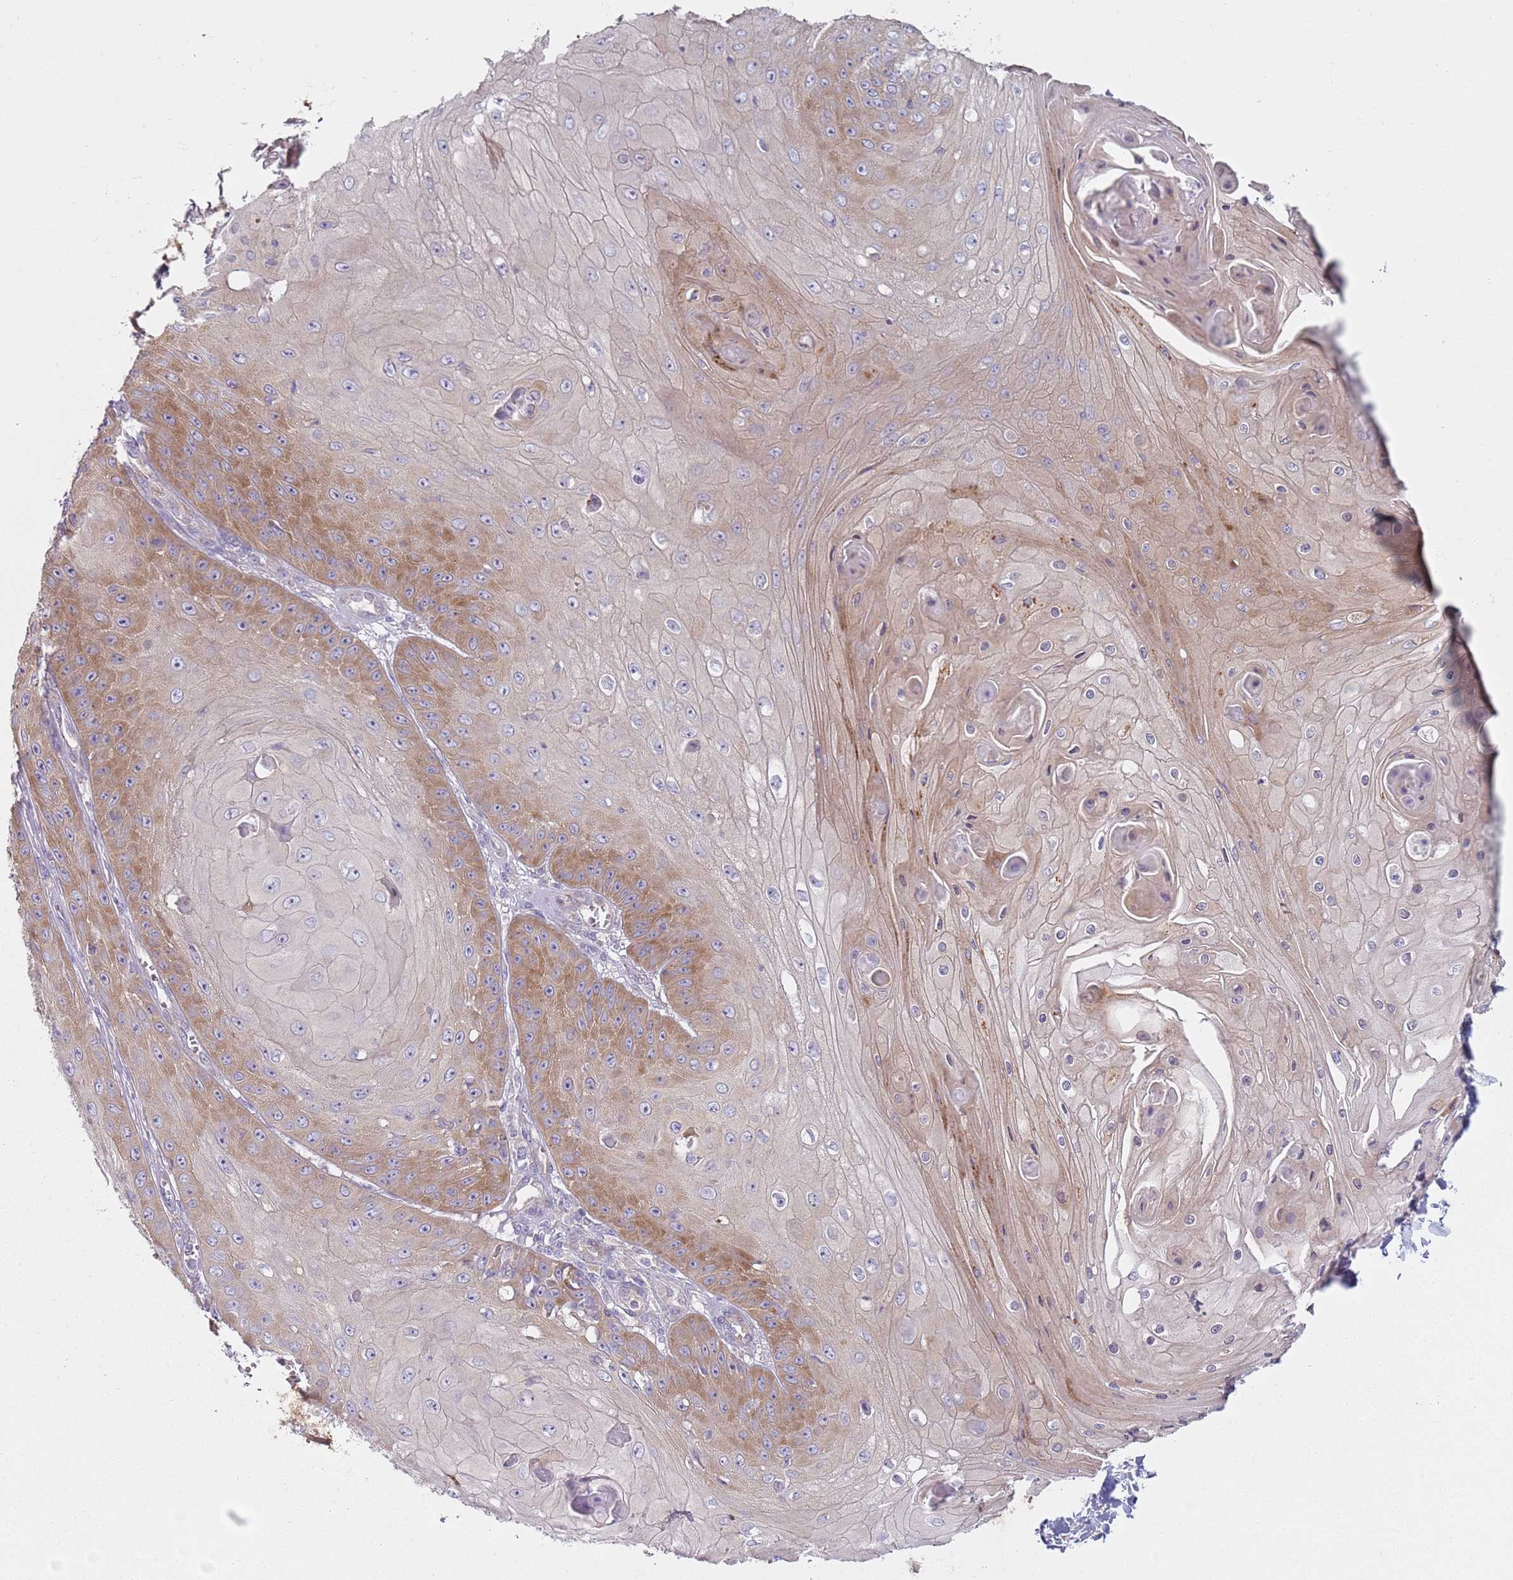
{"staining": {"intensity": "moderate", "quantity": "25%-75%", "location": "cytoplasmic/membranous"}, "tissue": "skin cancer", "cell_type": "Tumor cells", "image_type": "cancer", "snomed": [{"axis": "morphology", "description": "Squamous cell carcinoma, NOS"}, {"axis": "topography", "description": "Skin"}], "caption": "Brown immunohistochemical staining in skin cancer (squamous cell carcinoma) reveals moderate cytoplasmic/membranous positivity in about 25%-75% of tumor cells.", "gene": "SLC26A6", "patient": {"sex": "male", "age": 70}}